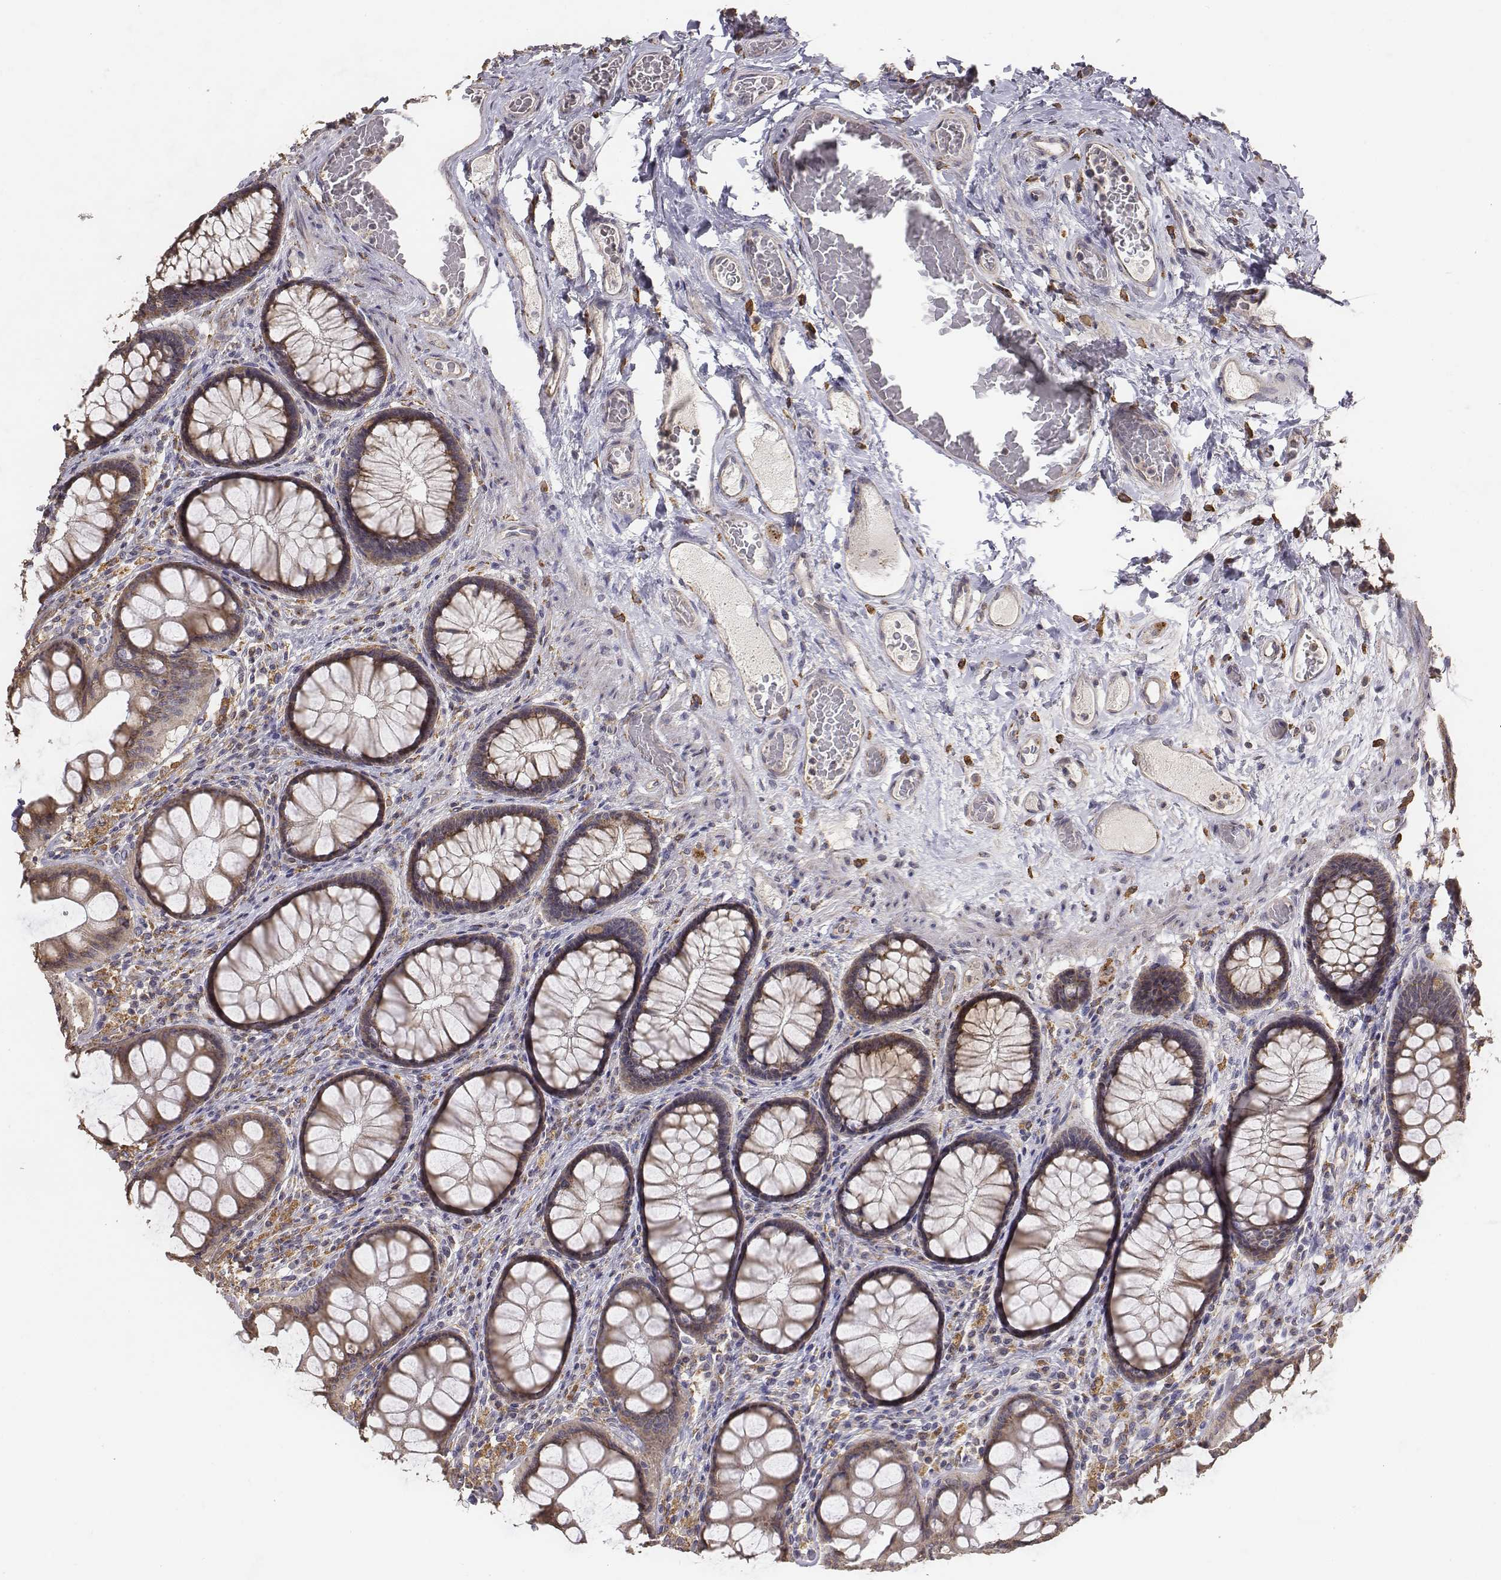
{"staining": {"intensity": "weak", "quantity": ">75%", "location": "cytoplasmic/membranous"}, "tissue": "colon", "cell_type": "Endothelial cells", "image_type": "normal", "snomed": [{"axis": "morphology", "description": "Normal tissue, NOS"}, {"axis": "topography", "description": "Colon"}], "caption": "Protein expression analysis of unremarkable colon displays weak cytoplasmic/membranous positivity in about >75% of endothelial cells. Using DAB (3,3'-diaminobenzidine) (brown) and hematoxylin (blue) stains, captured at high magnification using brightfield microscopy.", "gene": "AP1B1", "patient": {"sex": "female", "age": 65}}